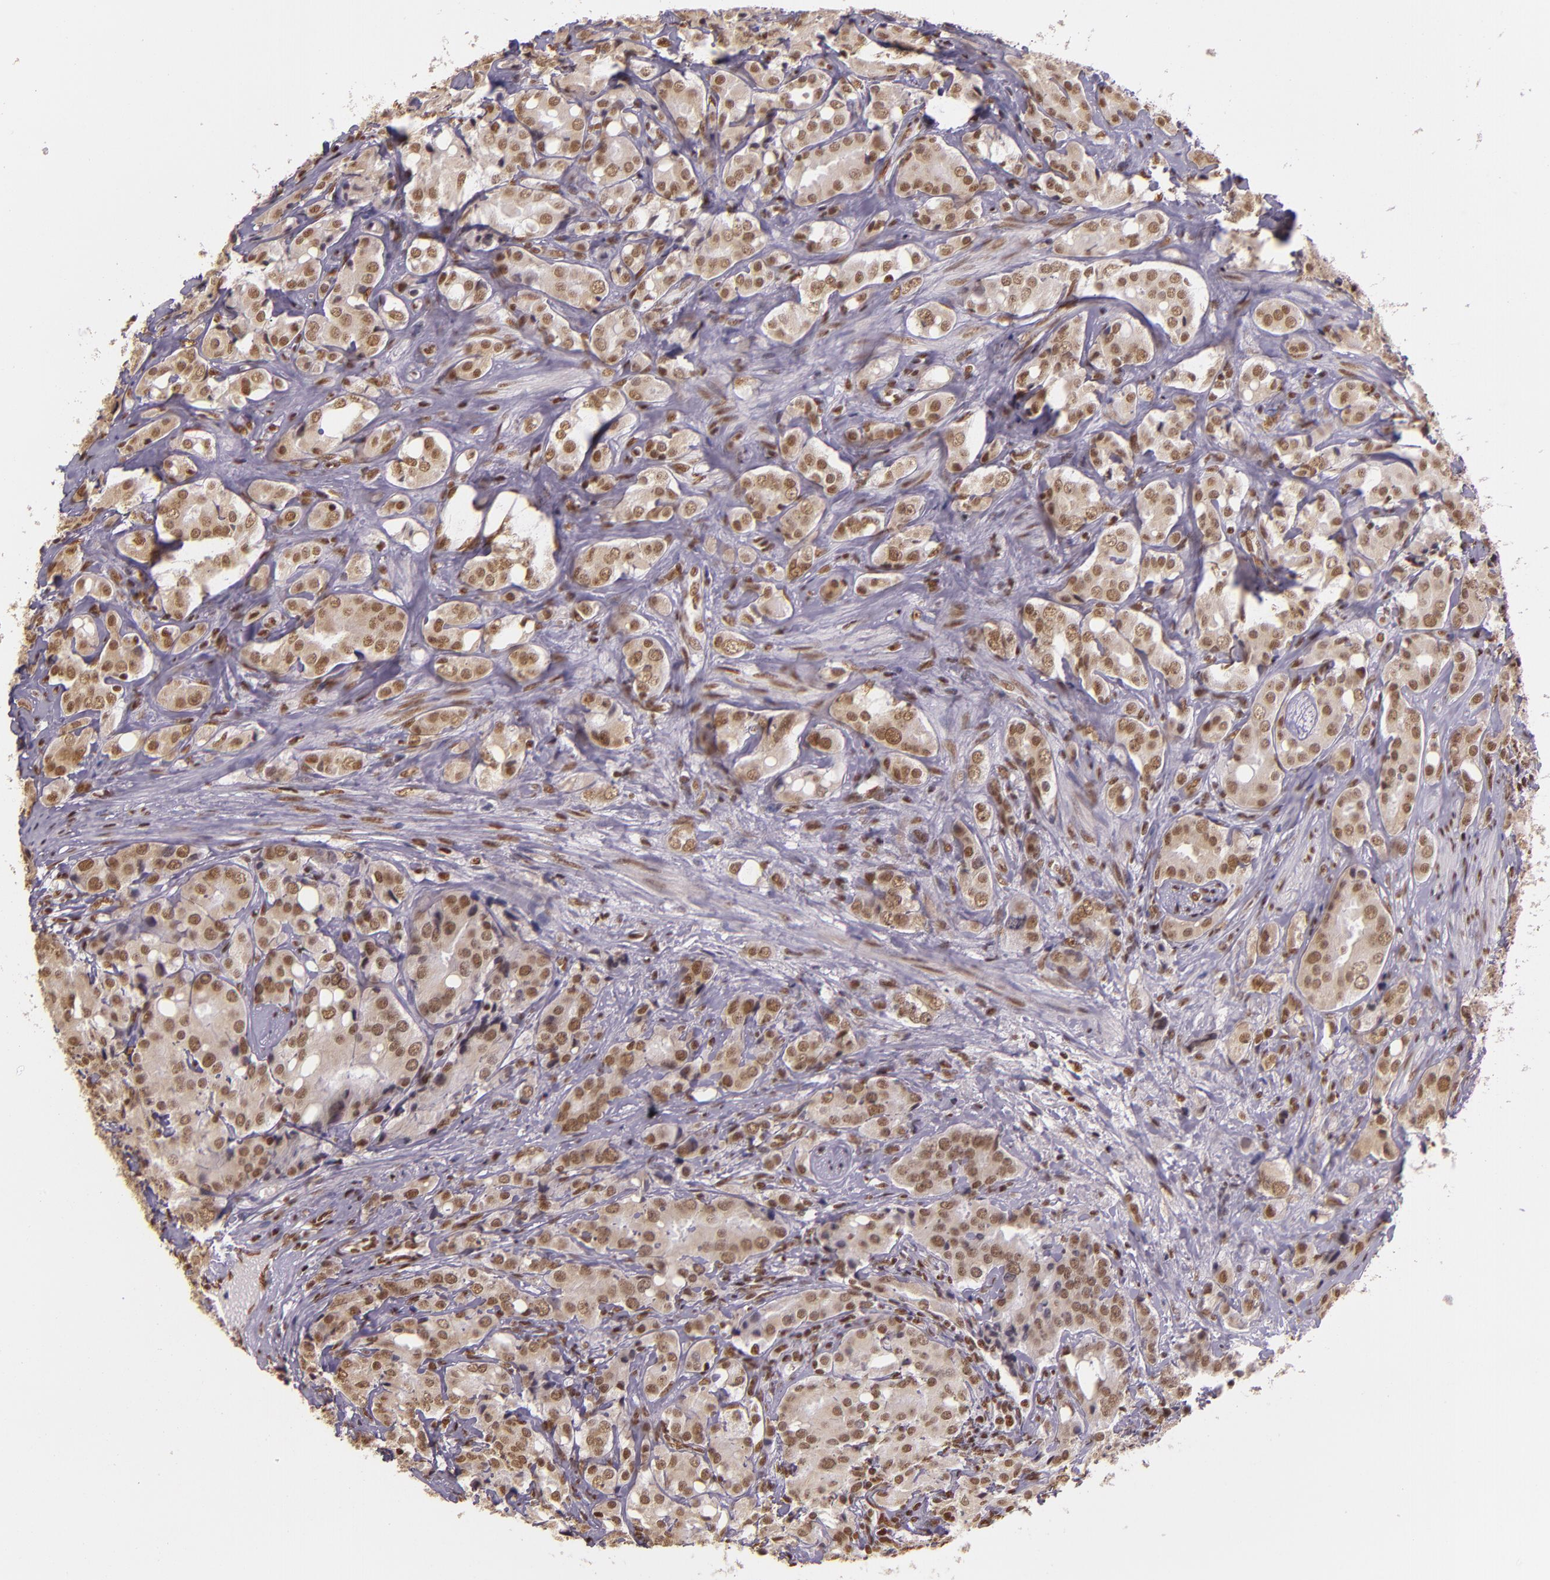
{"staining": {"intensity": "moderate", "quantity": ">75%", "location": "nuclear"}, "tissue": "prostate cancer", "cell_type": "Tumor cells", "image_type": "cancer", "snomed": [{"axis": "morphology", "description": "Adenocarcinoma, High grade"}, {"axis": "topography", "description": "Prostate"}], "caption": "Prostate cancer (high-grade adenocarcinoma) tissue displays moderate nuclear expression in about >75% of tumor cells The protein is stained brown, and the nuclei are stained in blue (DAB IHC with brightfield microscopy, high magnification).", "gene": "USF1", "patient": {"sex": "male", "age": 68}}